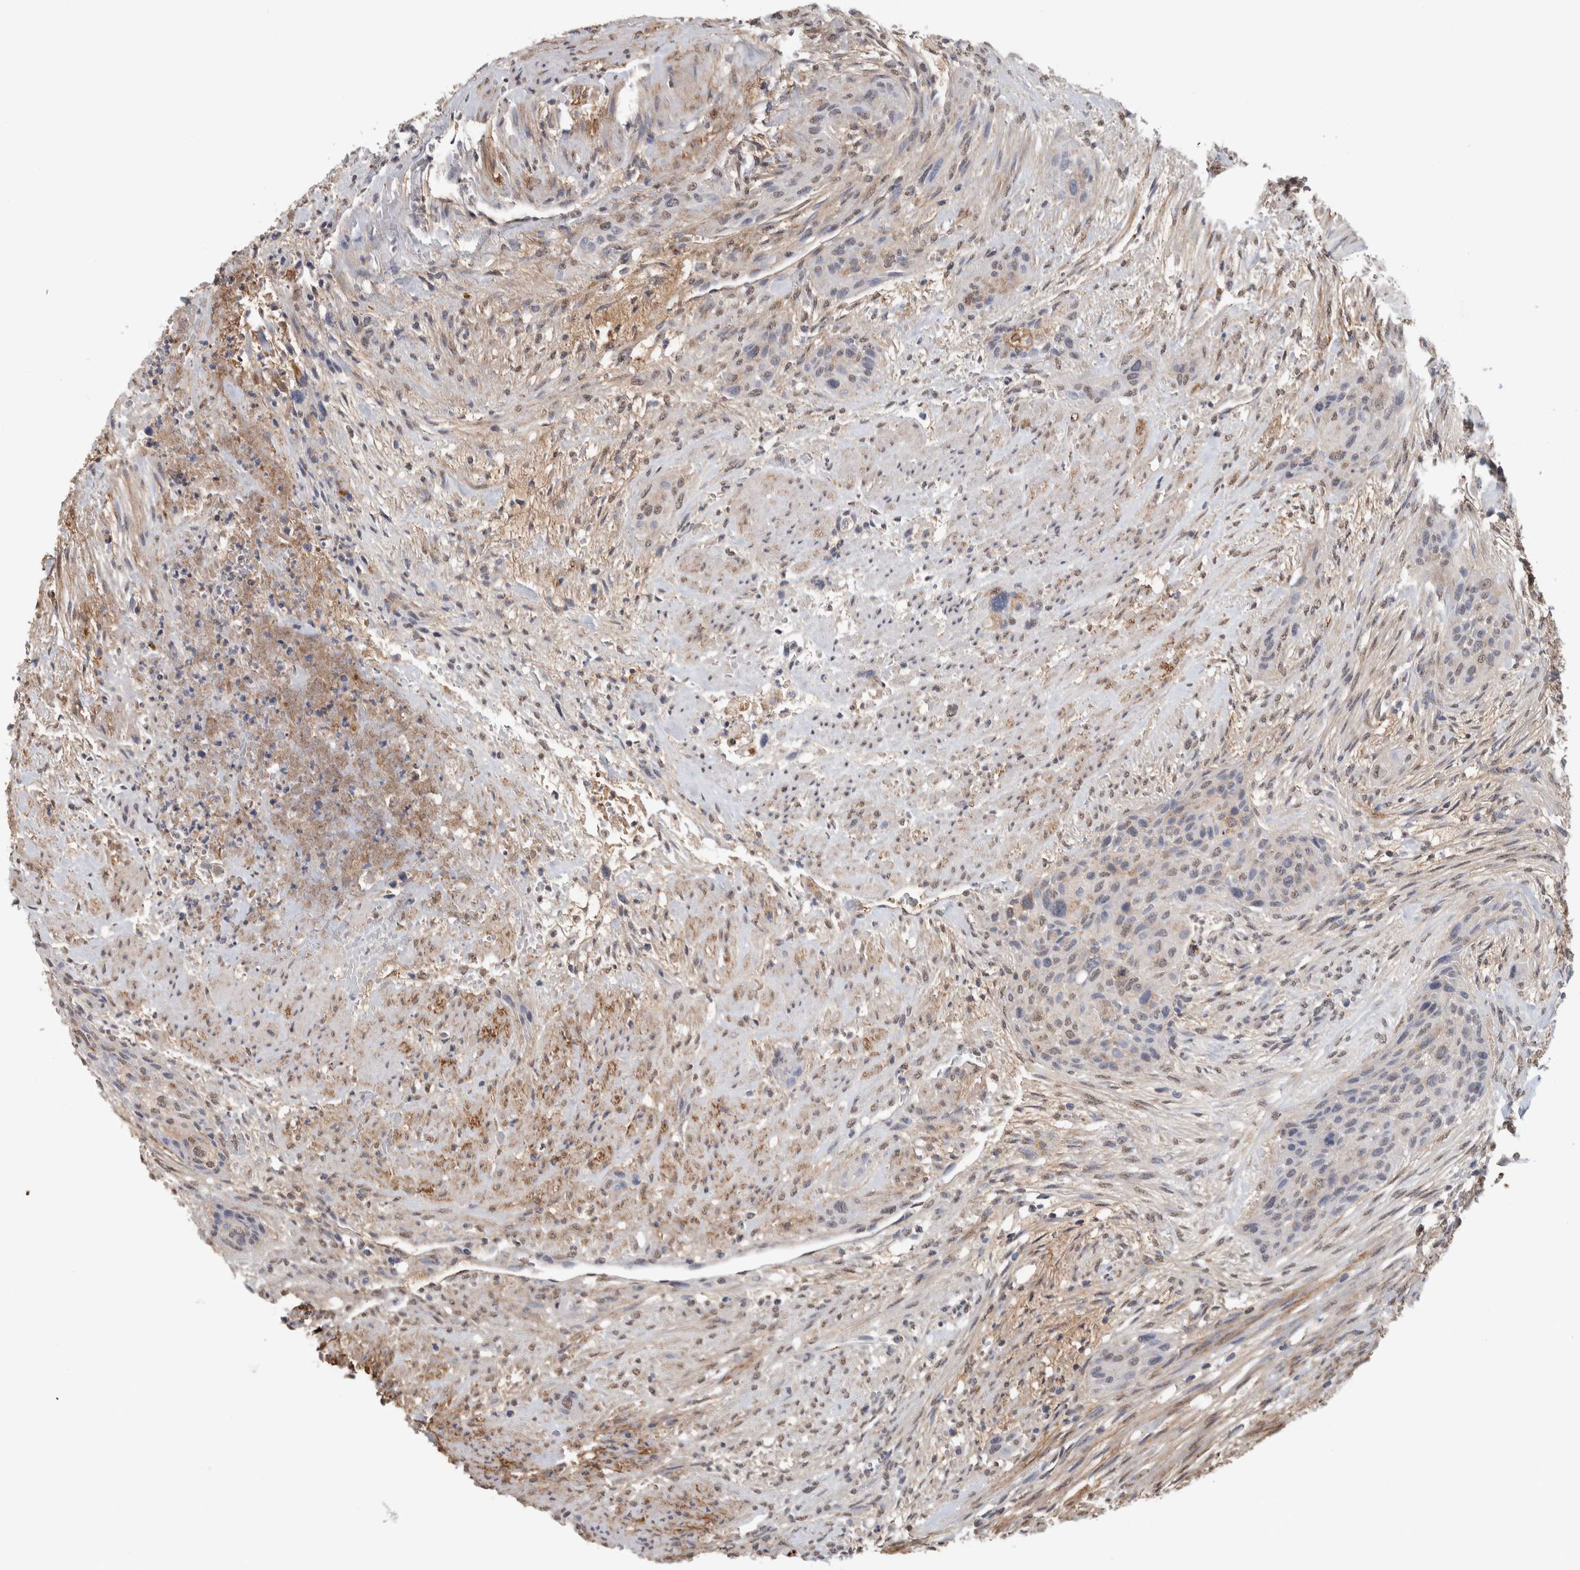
{"staining": {"intensity": "weak", "quantity": "<25%", "location": "nuclear"}, "tissue": "urothelial cancer", "cell_type": "Tumor cells", "image_type": "cancer", "snomed": [{"axis": "morphology", "description": "Urothelial carcinoma, High grade"}, {"axis": "topography", "description": "Urinary bladder"}], "caption": "Immunohistochemistry (IHC) of high-grade urothelial carcinoma exhibits no positivity in tumor cells. (Stains: DAB (3,3'-diaminobenzidine) immunohistochemistry (IHC) with hematoxylin counter stain, Microscopy: brightfield microscopy at high magnification).", "gene": "LTBP1", "patient": {"sex": "male", "age": 35}}